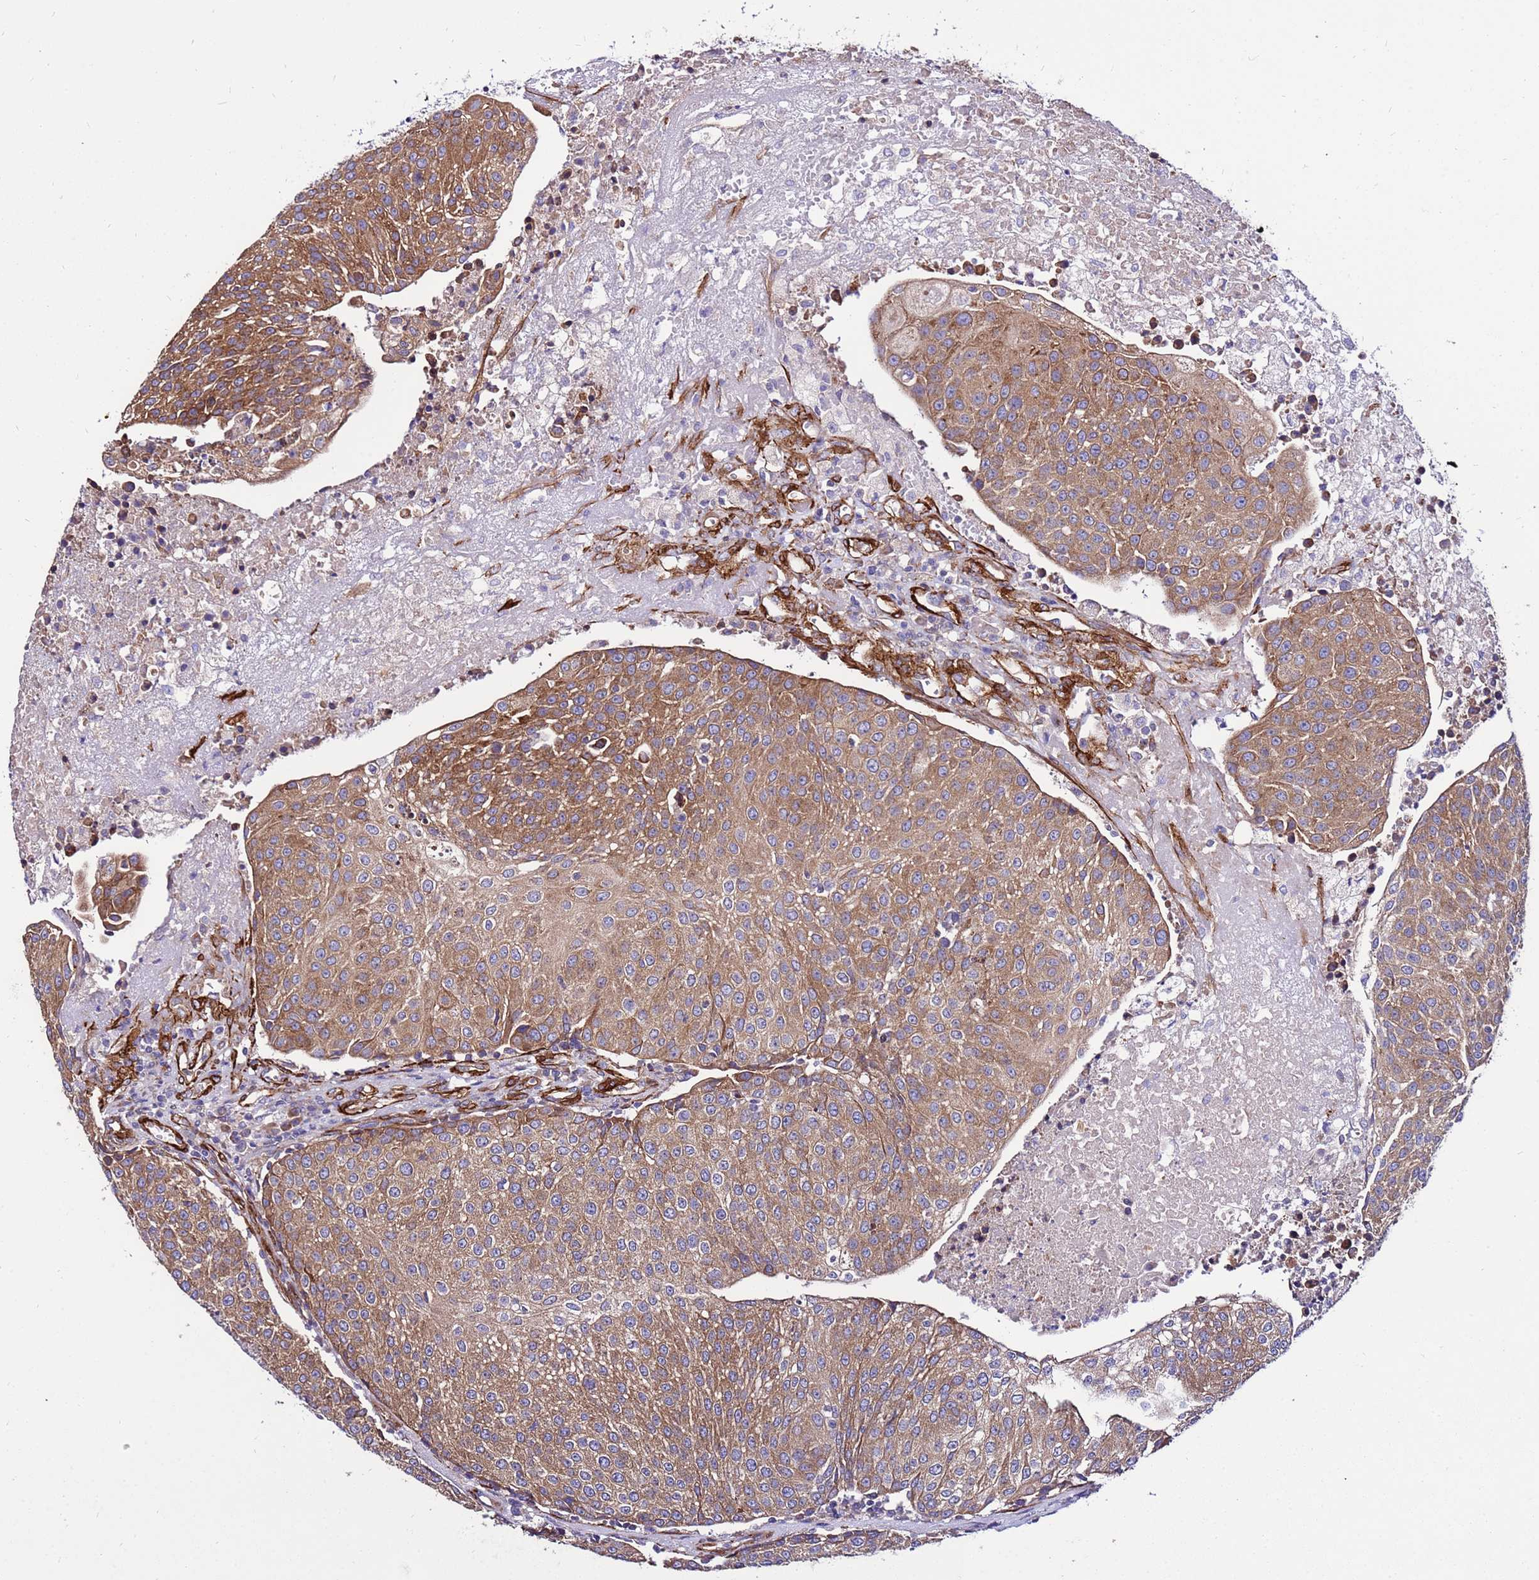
{"staining": {"intensity": "moderate", "quantity": ">75%", "location": "cytoplasmic/membranous"}, "tissue": "urothelial cancer", "cell_type": "Tumor cells", "image_type": "cancer", "snomed": [{"axis": "morphology", "description": "Urothelial carcinoma, High grade"}, {"axis": "topography", "description": "Urinary bladder"}], "caption": "Moderate cytoplasmic/membranous positivity for a protein is identified in about >75% of tumor cells of urothelial cancer using IHC.", "gene": "EI24", "patient": {"sex": "female", "age": 85}}